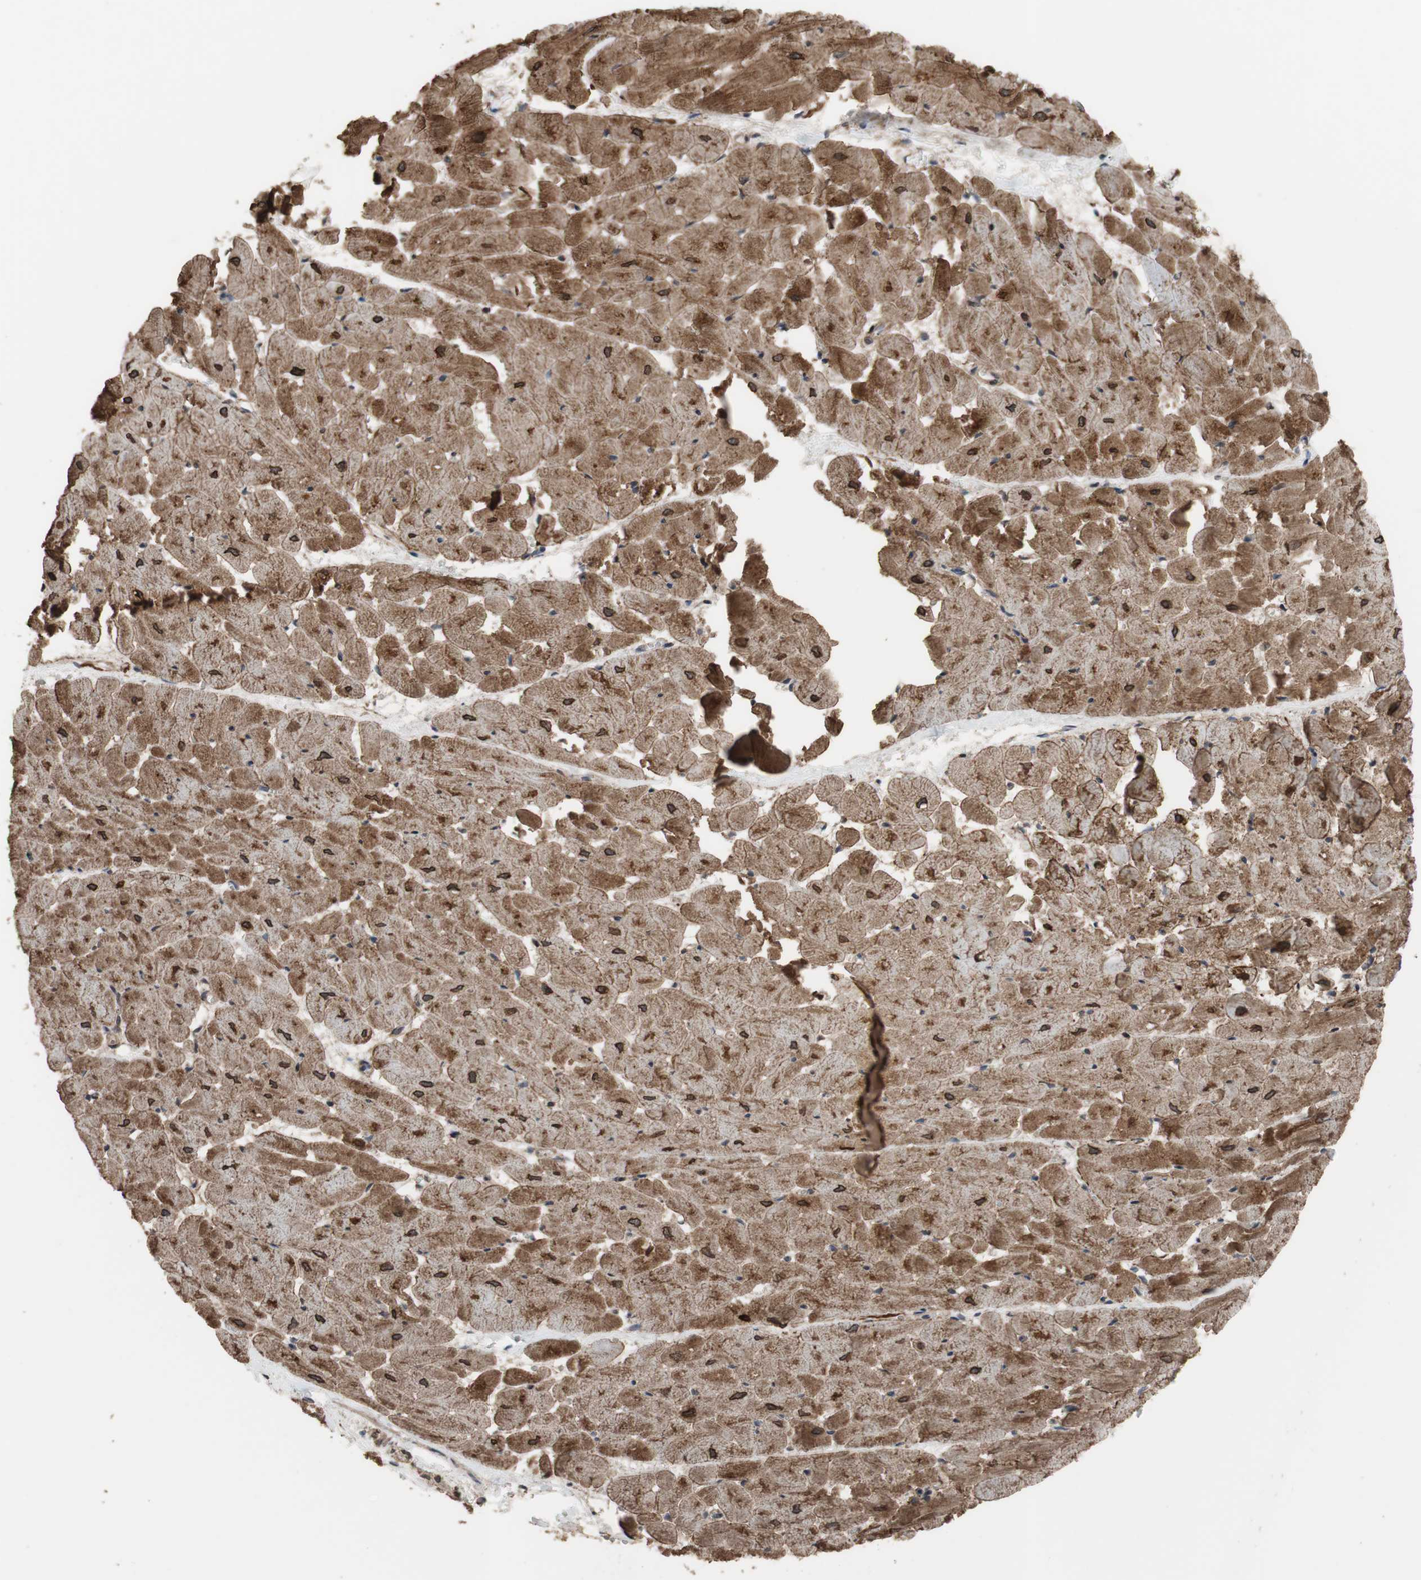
{"staining": {"intensity": "moderate", "quantity": ">75%", "location": "cytoplasmic/membranous,nuclear"}, "tissue": "heart muscle", "cell_type": "Cardiomyocytes", "image_type": "normal", "snomed": [{"axis": "morphology", "description": "Normal tissue, NOS"}, {"axis": "topography", "description": "Heart"}], "caption": "Protein expression analysis of unremarkable heart muscle shows moderate cytoplasmic/membranous,nuclear expression in about >75% of cardiomyocytes.", "gene": "KANSL1", "patient": {"sex": "female", "age": 19}}